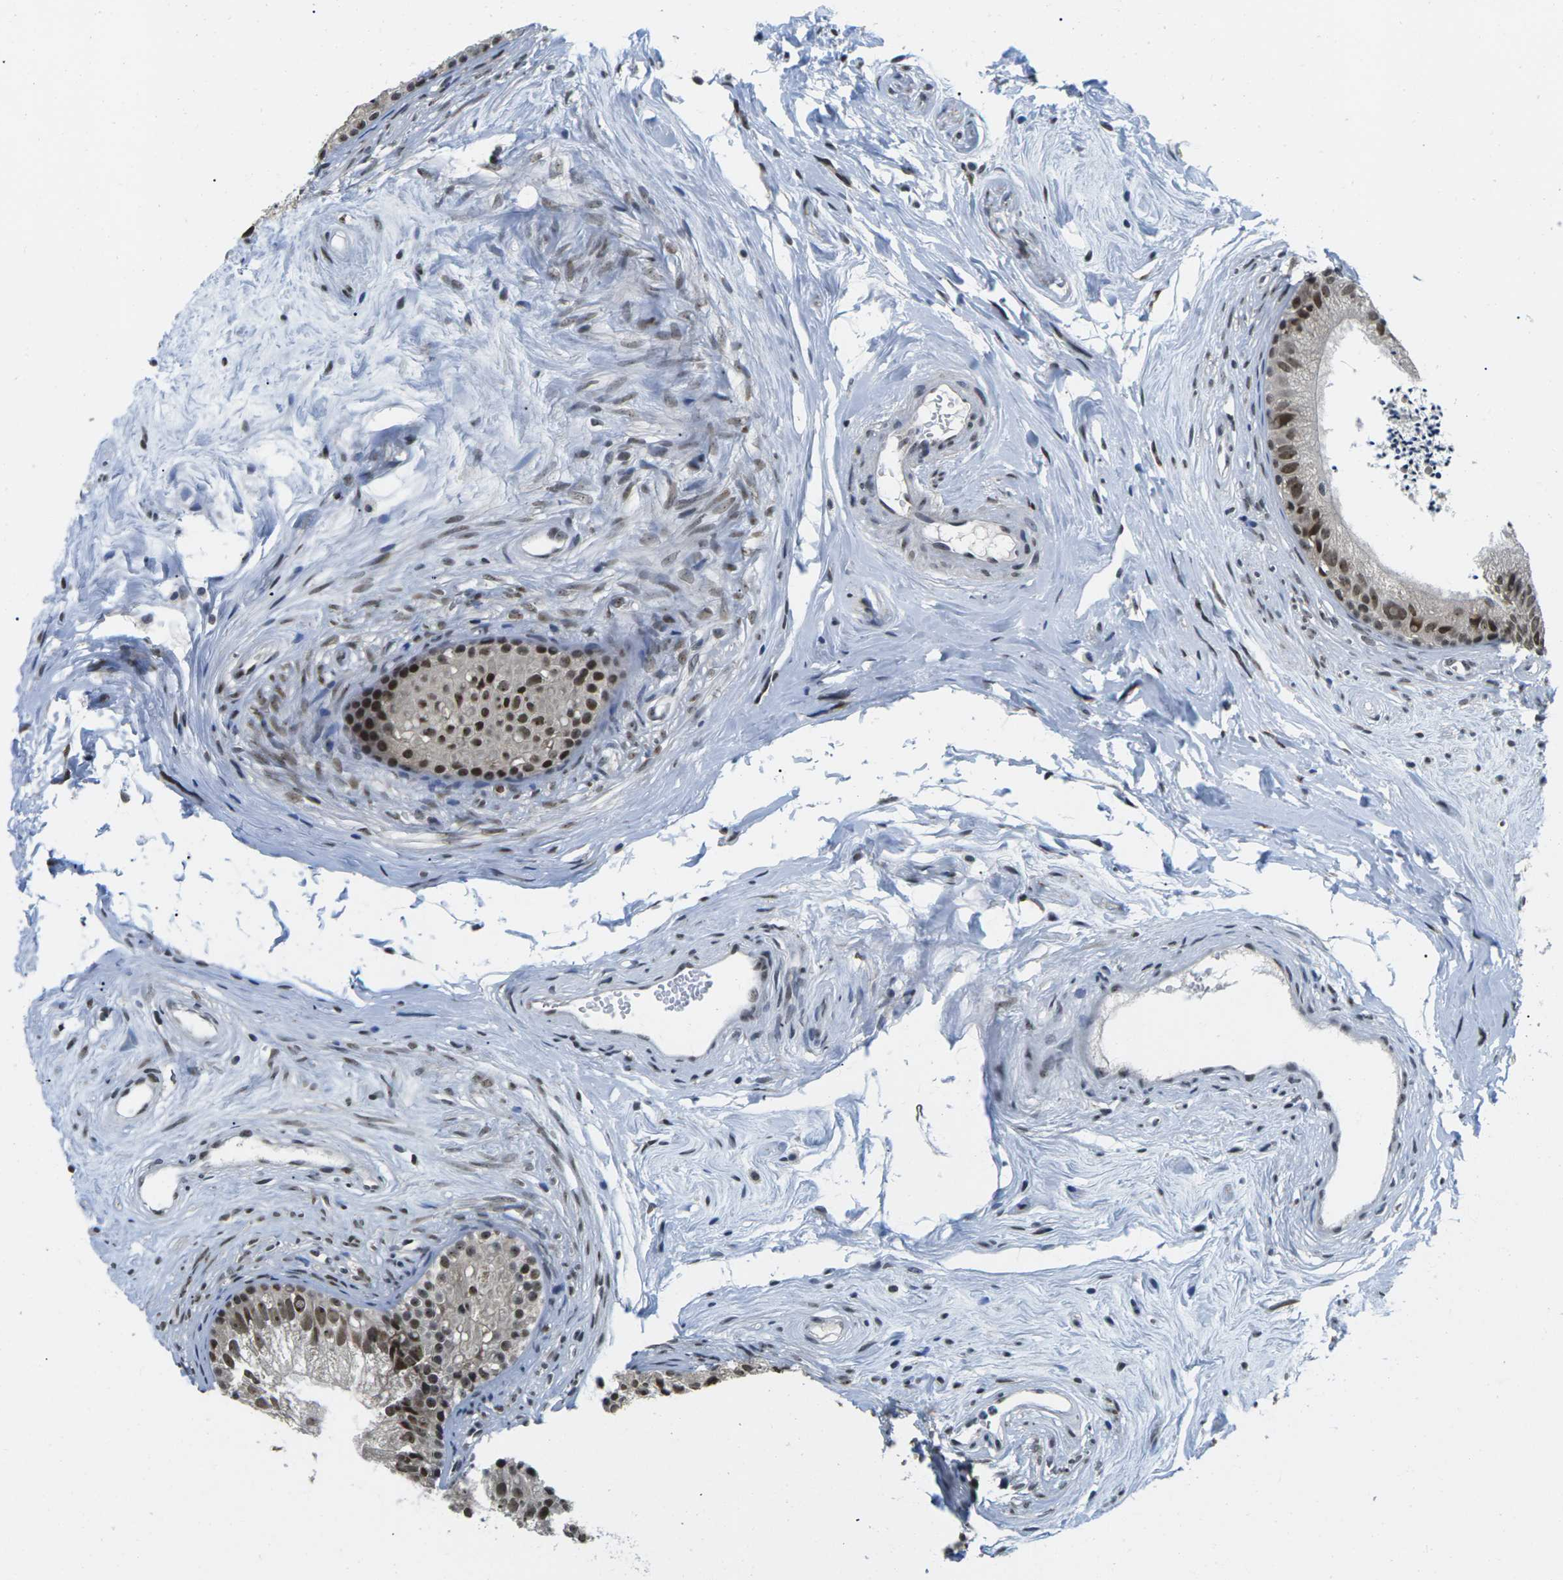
{"staining": {"intensity": "strong", "quantity": ">75%", "location": "nuclear"}, "tissue": "epididymis", "cell_type": "Glandular cells", "image_type": "normal", "snomed": [{"axis": "morphology", "description": "Normal tissue, NOS"}, {"axis": "topography", "description": "Epididymis"}], "caption": "Protein staining of benign epididymis demonstrates strong nuclear staining in approximately >75% of glandular cells.", "gene": "NSRP1", "patient": {"sex": "male", "age": 56}}